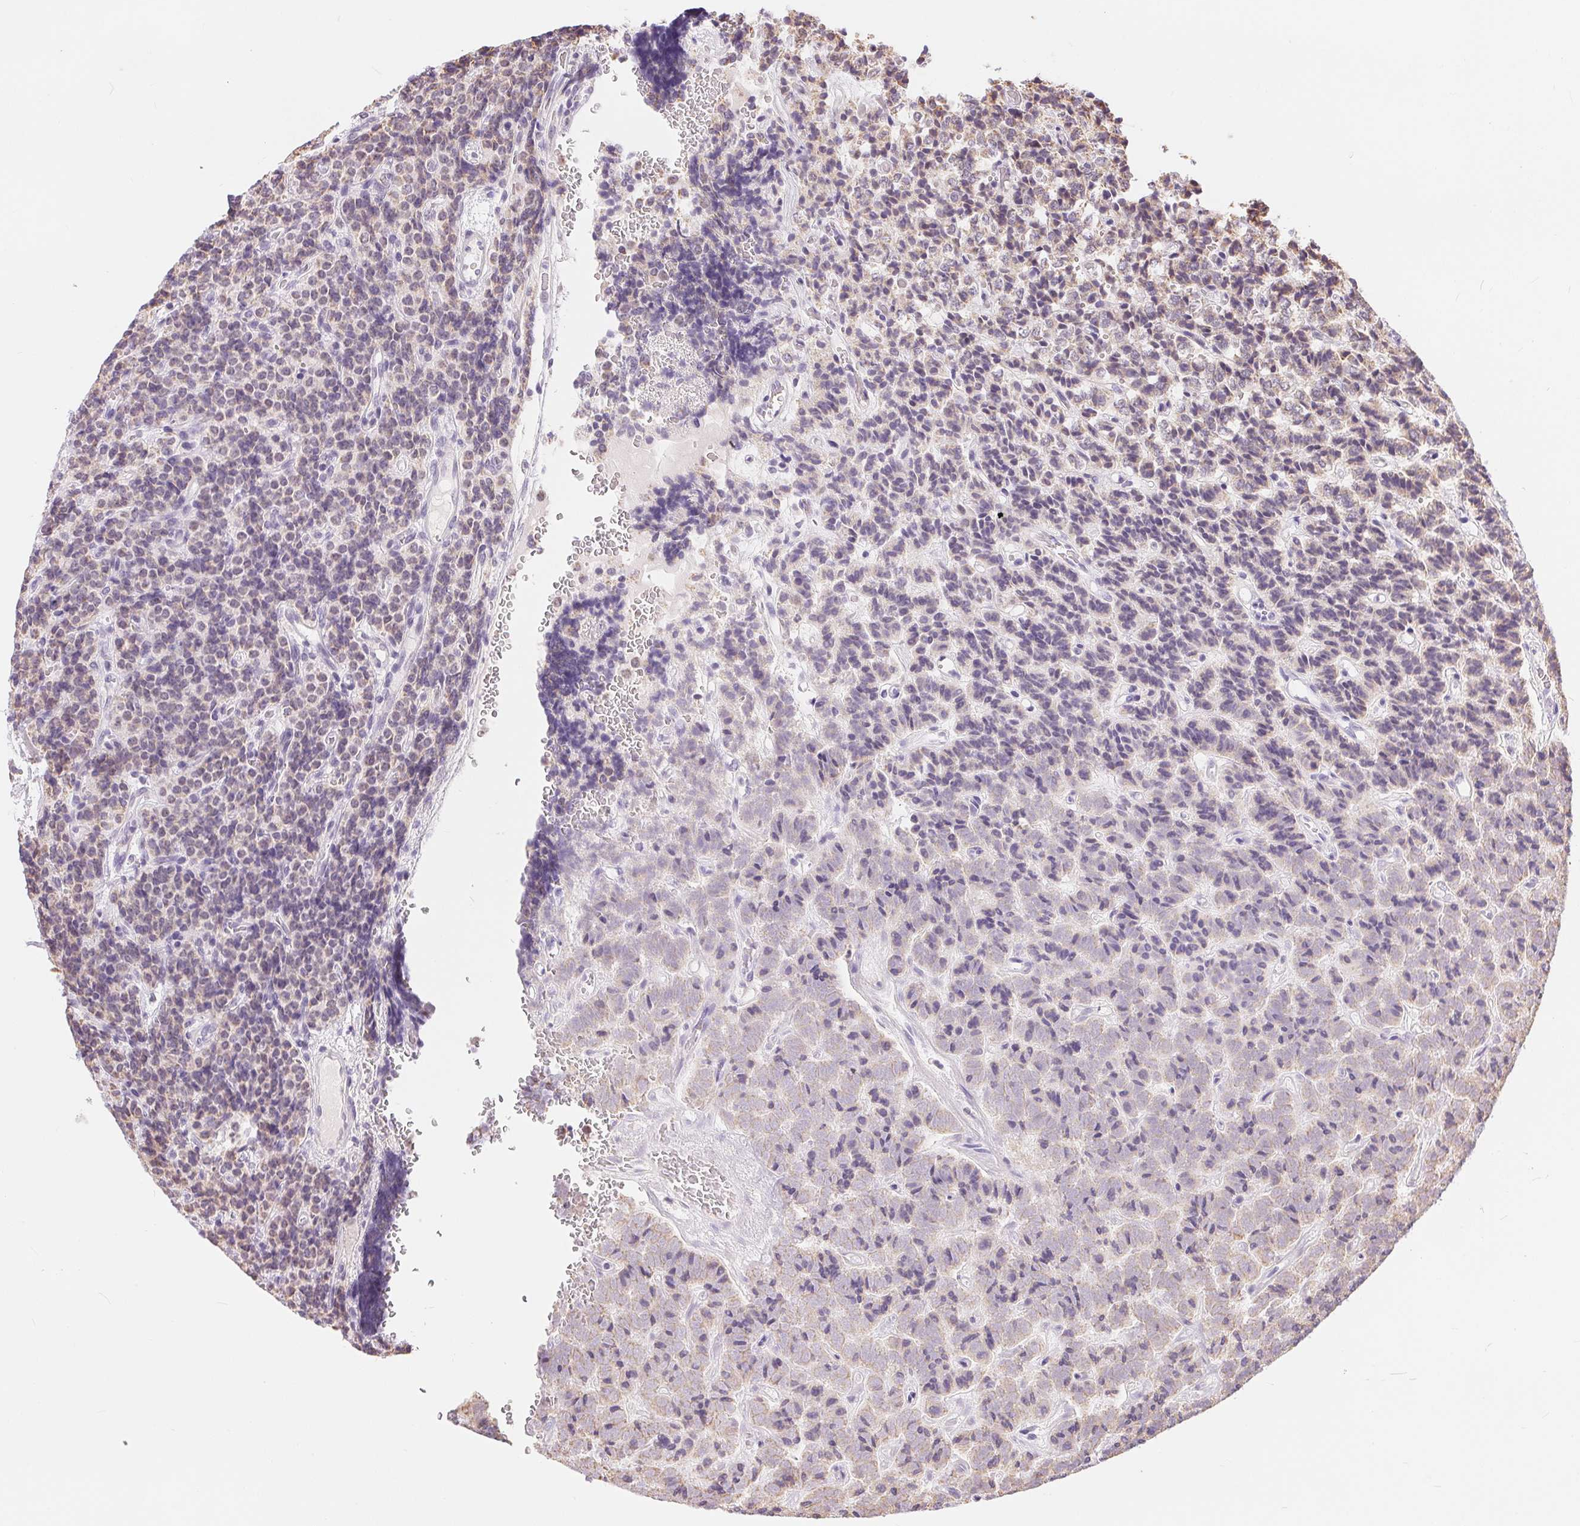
{"staining": {"intensity": "negative", "quantity": "none", "location": "none"}, "tissue": "carcinoid", "cell_type": "Tumor cells", "image_type": "cancer", "snomed": [{"axis": "morphology", "description": "Carcinoid, malignant, NOS"}, {"axis": "topography", "description": "Pancreas"}], "caption": "Carcinoid stained for a protein using IHC displays no staining tumor cells.", "gene": "POU2F2", "patient": {"sex": "male", "age": 36}}